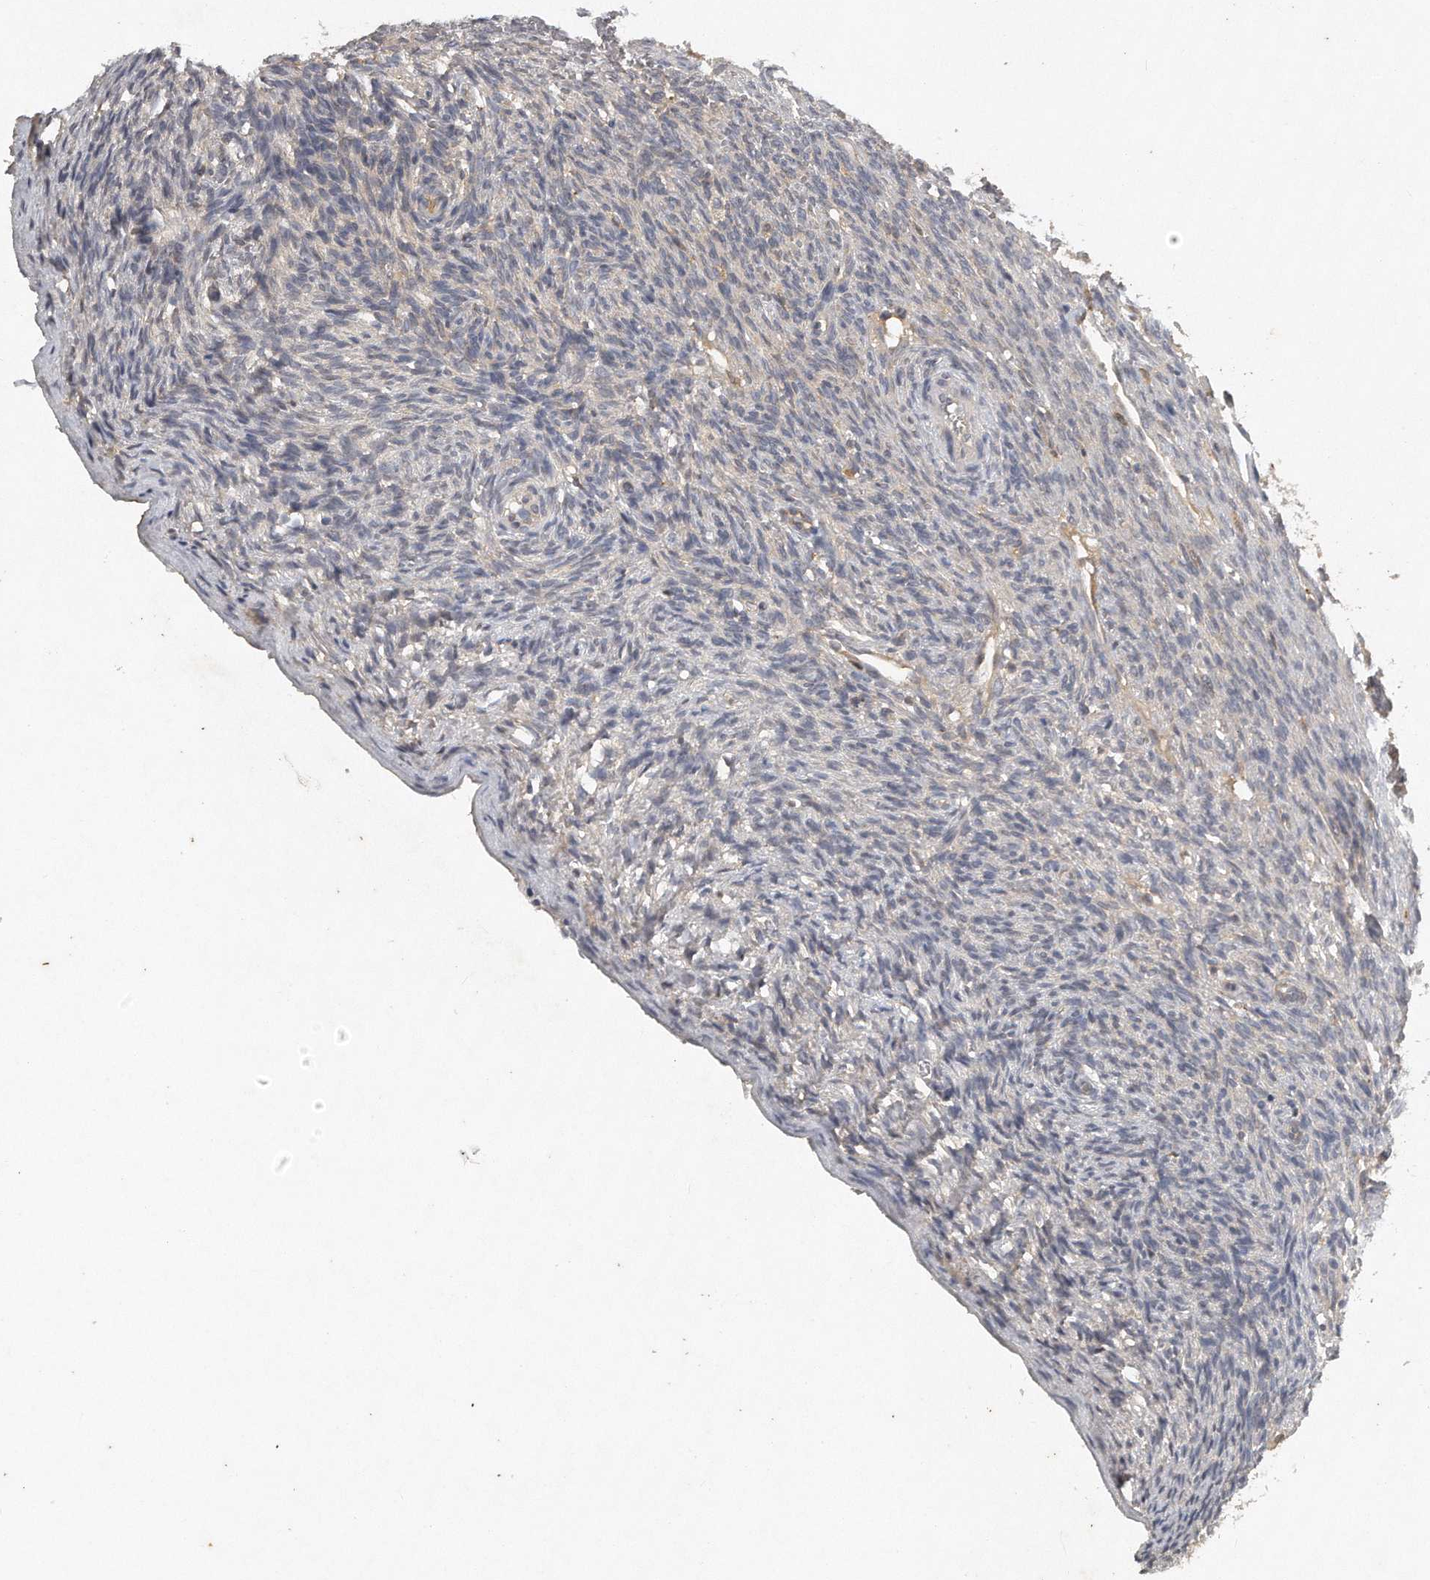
{"staining": {"intensity": "negative", "quantity": "none", "location": "none"}, "tissue": "ovary", "cell_type": "Ovarian stroma cells", "image_type": "normal", "snomed": [{"axis": "morphology", "description": "Normal tissue, NOS"}, {"axis": "topography", "description": "Ovary"}], "caption": "Ovary was stained to show a protein in brown. There is no significant staining in ovarian stroma cells. (Stains: DAB immunohistochemistry with hematoxylin counter stain, Microscopy: brightfield microscopy at high magnification).", "gene": "CAMK1", "patient": {"sex": "female", "age": 34}}